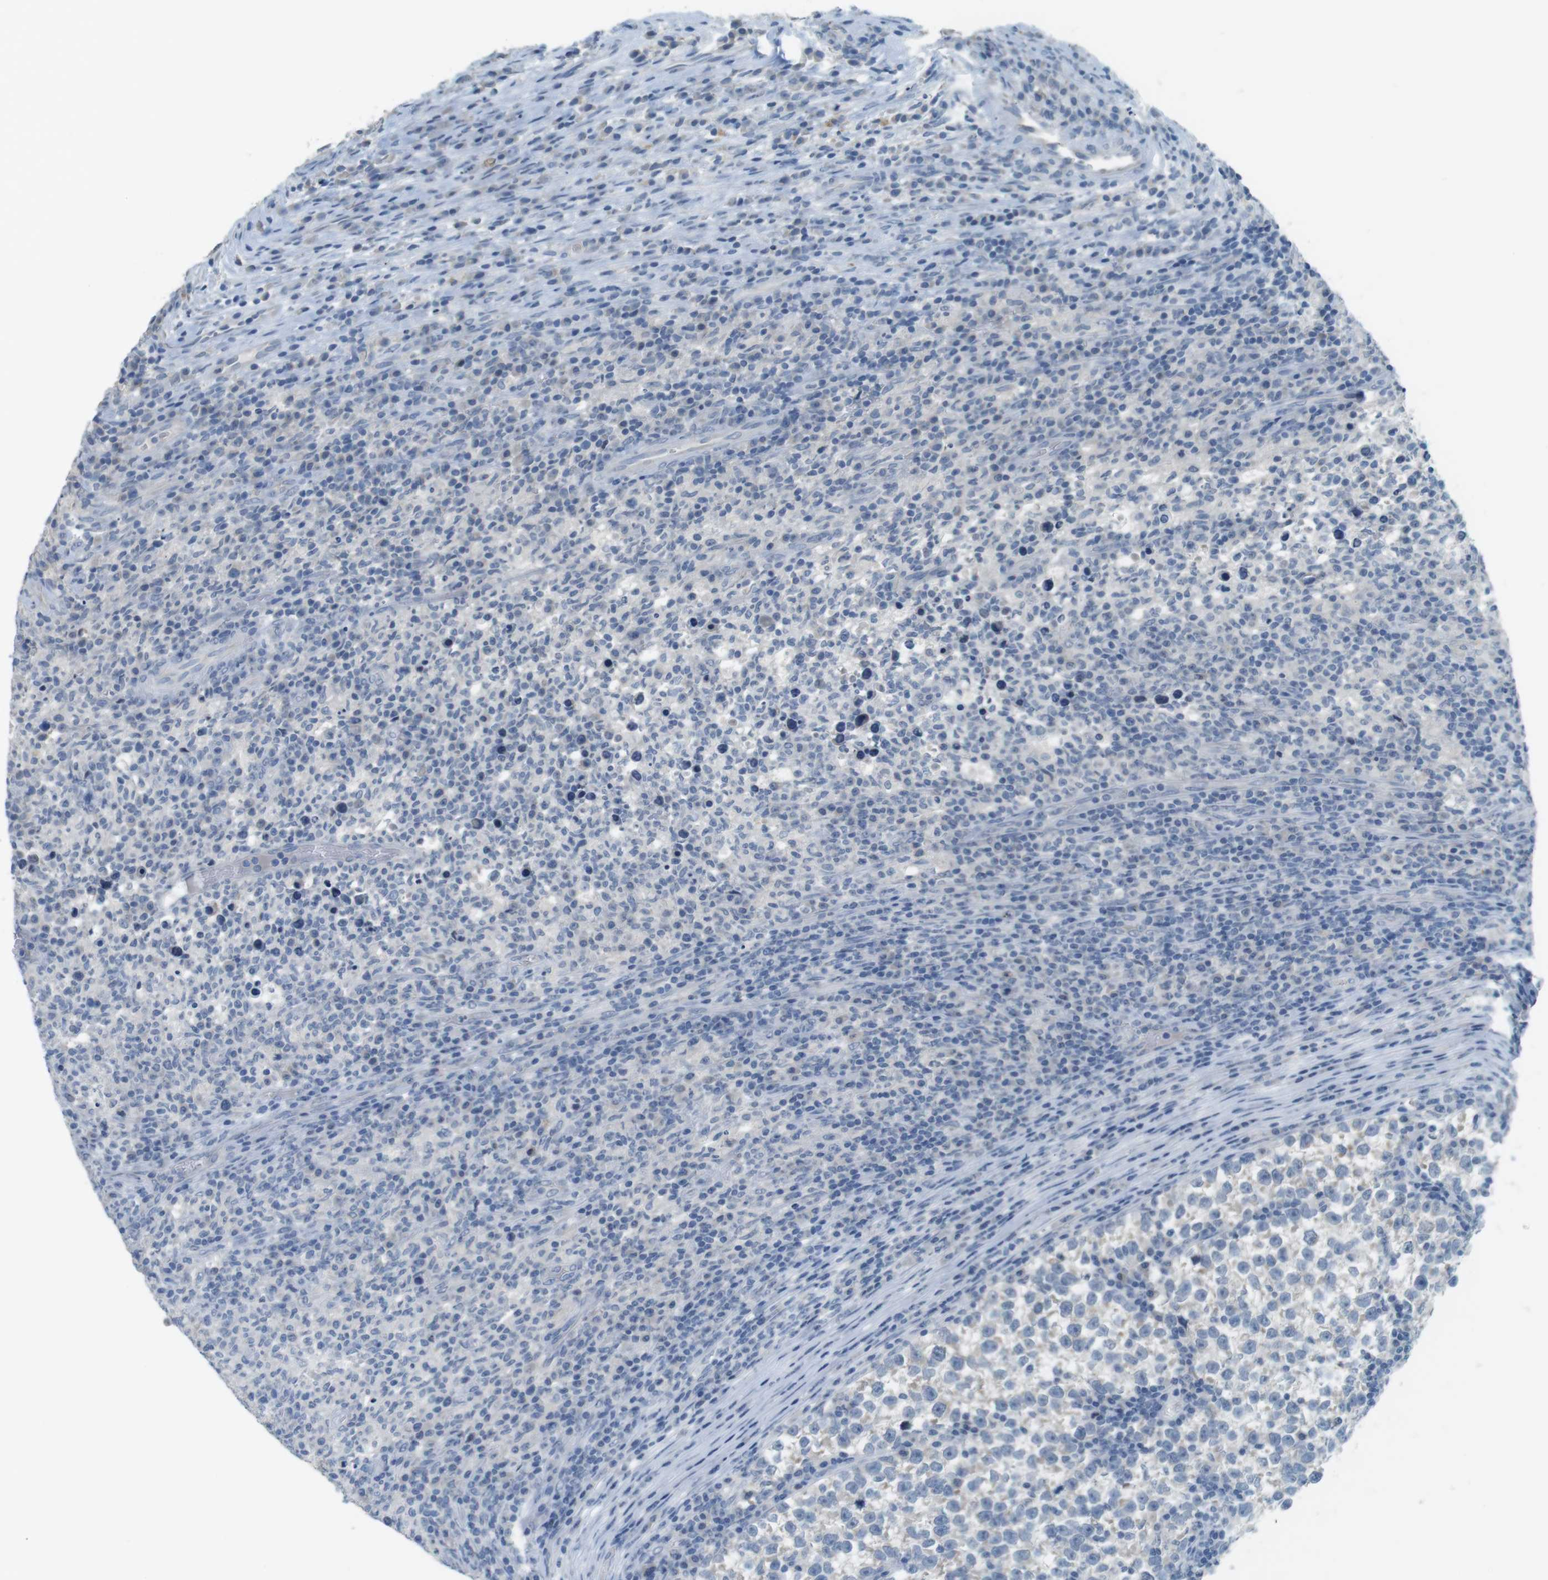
{"staining": {"intensity": "negative", "quantity": "none", "location": "none"}, "tissue": "testis cancer", "cell_type": "Tumor cells", "image_type": "cancer", "snomed": [{"axis": "morphology", "description": "Normal tissue, NOS"}, {"axis": "morphology", "description": "Seminoma, NOS"}, {"axis": "topography", "description": "Testis"}], "caption": "Testis cancer was stained to show a protein in brown. There is no significant staining in tumor cells. The staining was performed using DAB (3,3'-diaminobenzidine) to visualize the protein expression in brown, while the nuclei were stained in blue with hematoxylin (Magnification: 20x).", "gene": "MUC5B", "patient": {"sex": "male", "age": 43}}